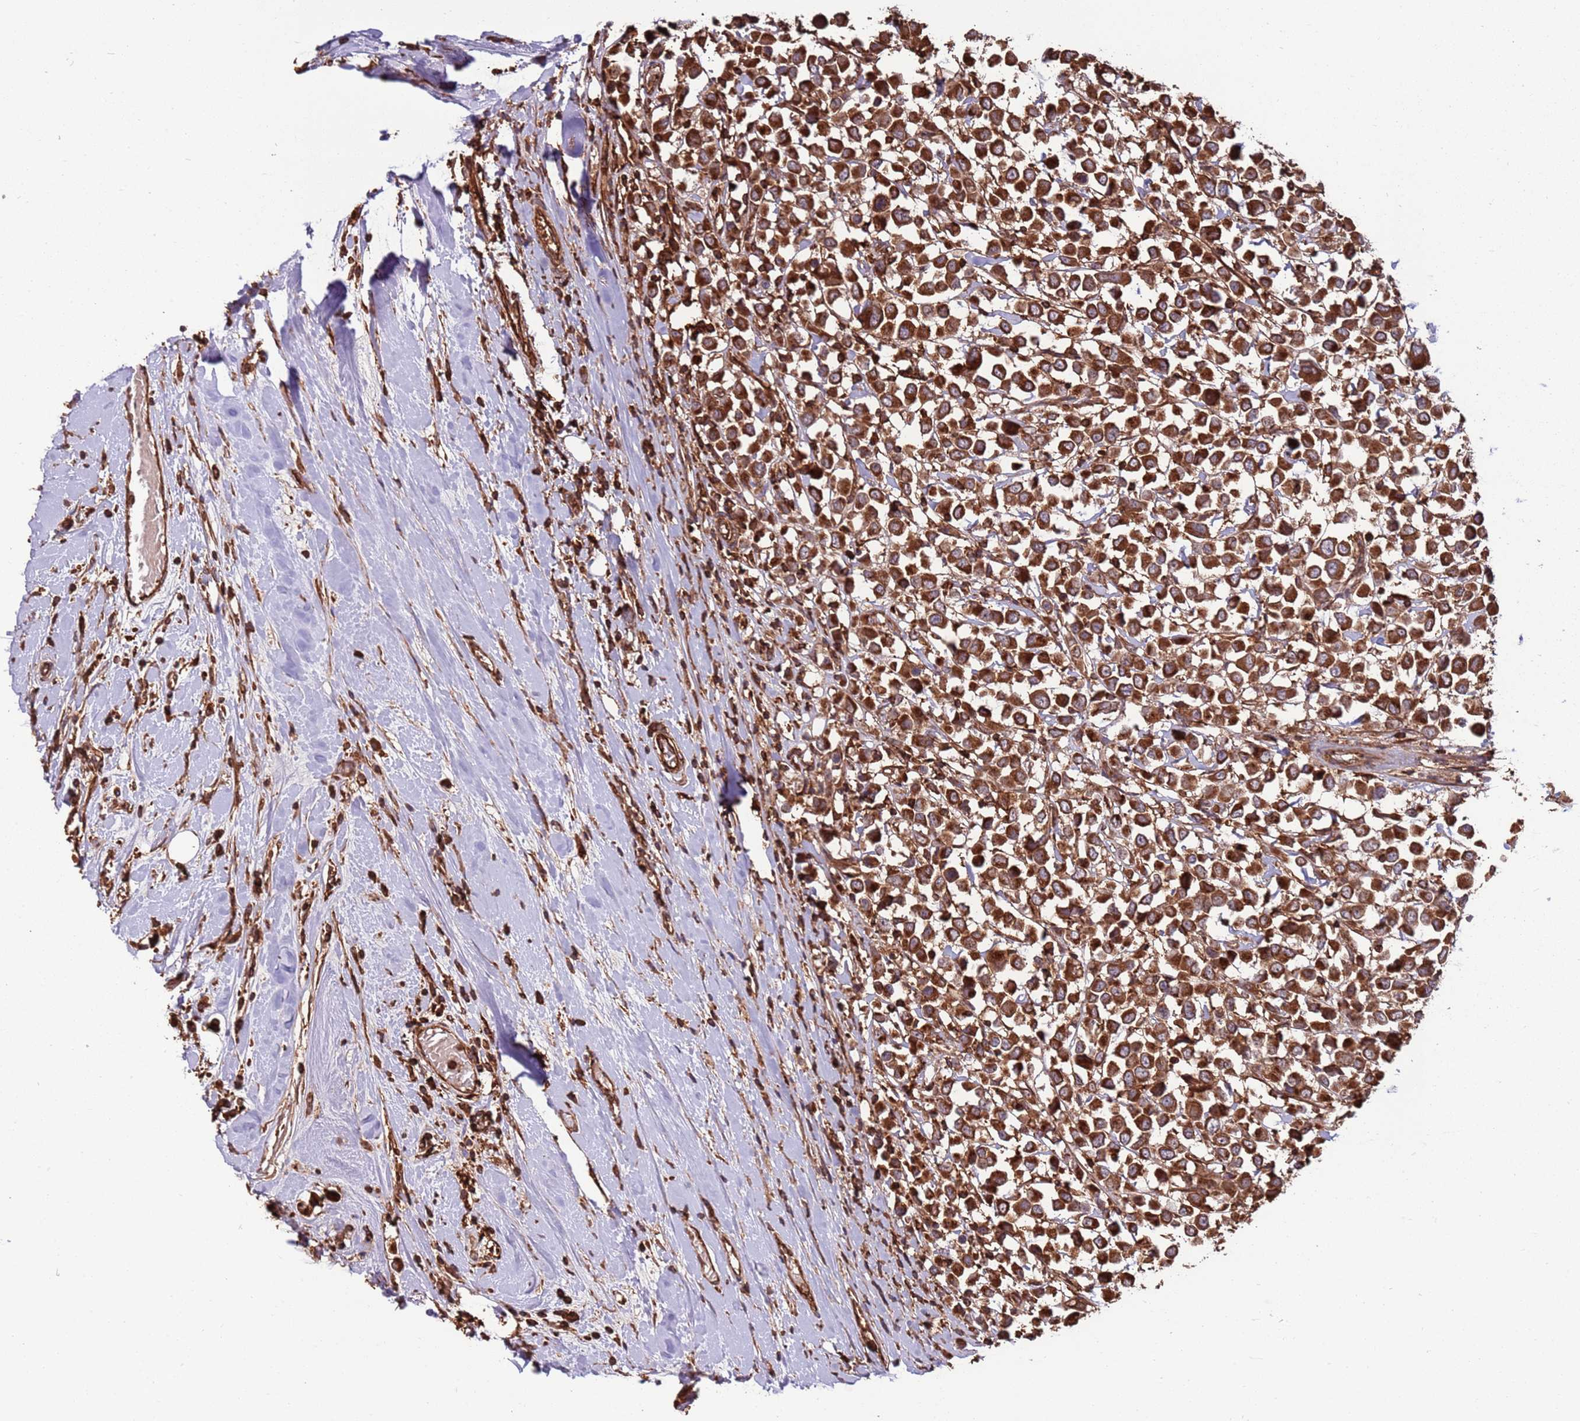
{"staining": {"intensity": "strong", "quantity": ">75%", "location": "cytoplasmic/membranous"}, "tissue": "breast cancer", "cell_type": "Tumor cells", "image_type": "cancer", "snomed": [{"axis": "morphology", "description": "Duct carcinoma"}, {"axis": "topography", "description": "Breast"}], "caption": "Protein analysis of breast cancer tissue shows strong cytoplasmic/membranous staining in approximately >75% of tumor cells.", "gene": "ACVR2A", "patient": {"sex": "female", "age": 61}}